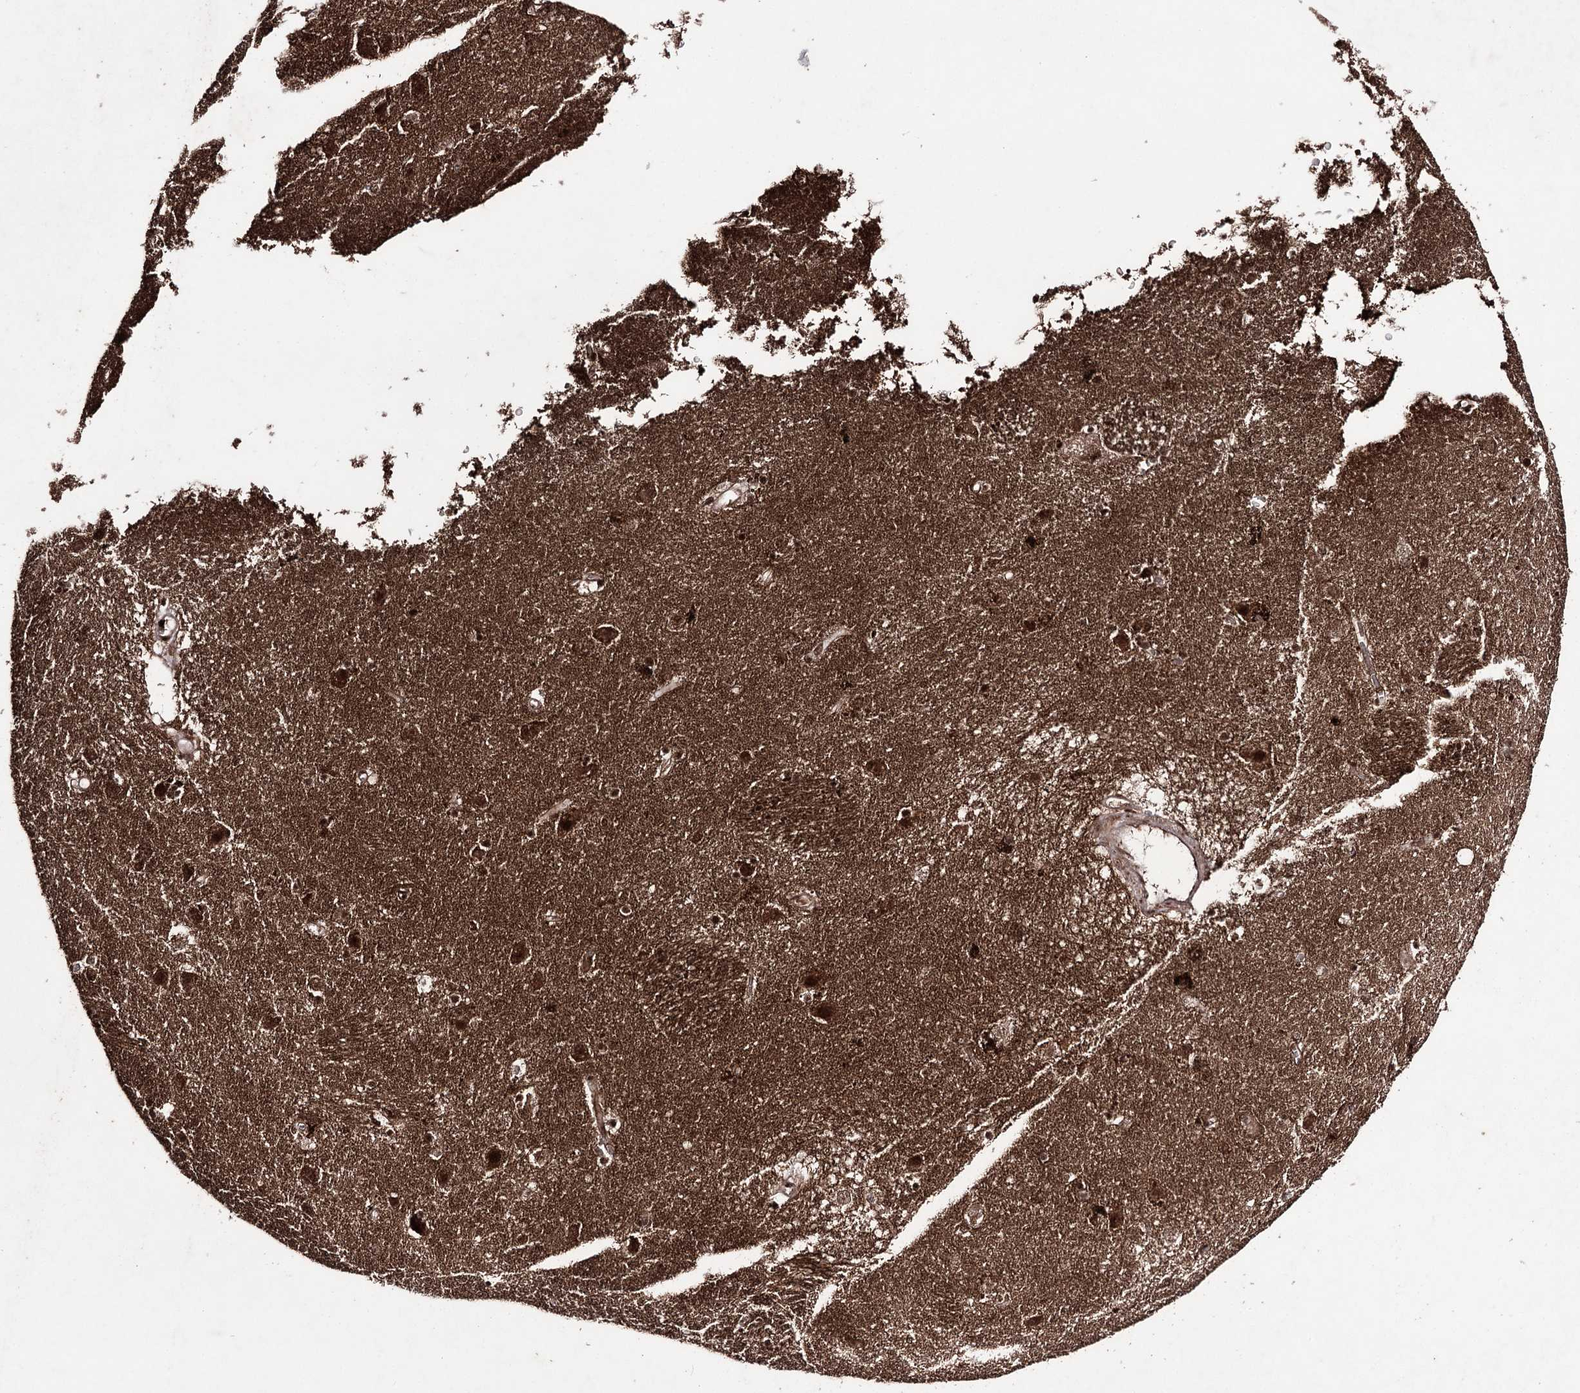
{"staining": {"intensity": "moderate", "quantity": ">75%", "location": "nuclear"}, "tissue": "caudate", "cell_type": "Glial cells", "image_type": "normal", "snomed": [{"axis": "morphology", "description": "Normal tissue, NOS"}, {"axis": "topography", "description": "Lateral ventricle wall"}], "caption": "Protein expression analysis of unremarkable caudate reveals moderate nuclear staining in about >75% of glial cells. (Brightfield microscopy of DAB IHC at high magnification).", "gene": "PRPF40A", "patient": {"sex": "male", "age": 70}}